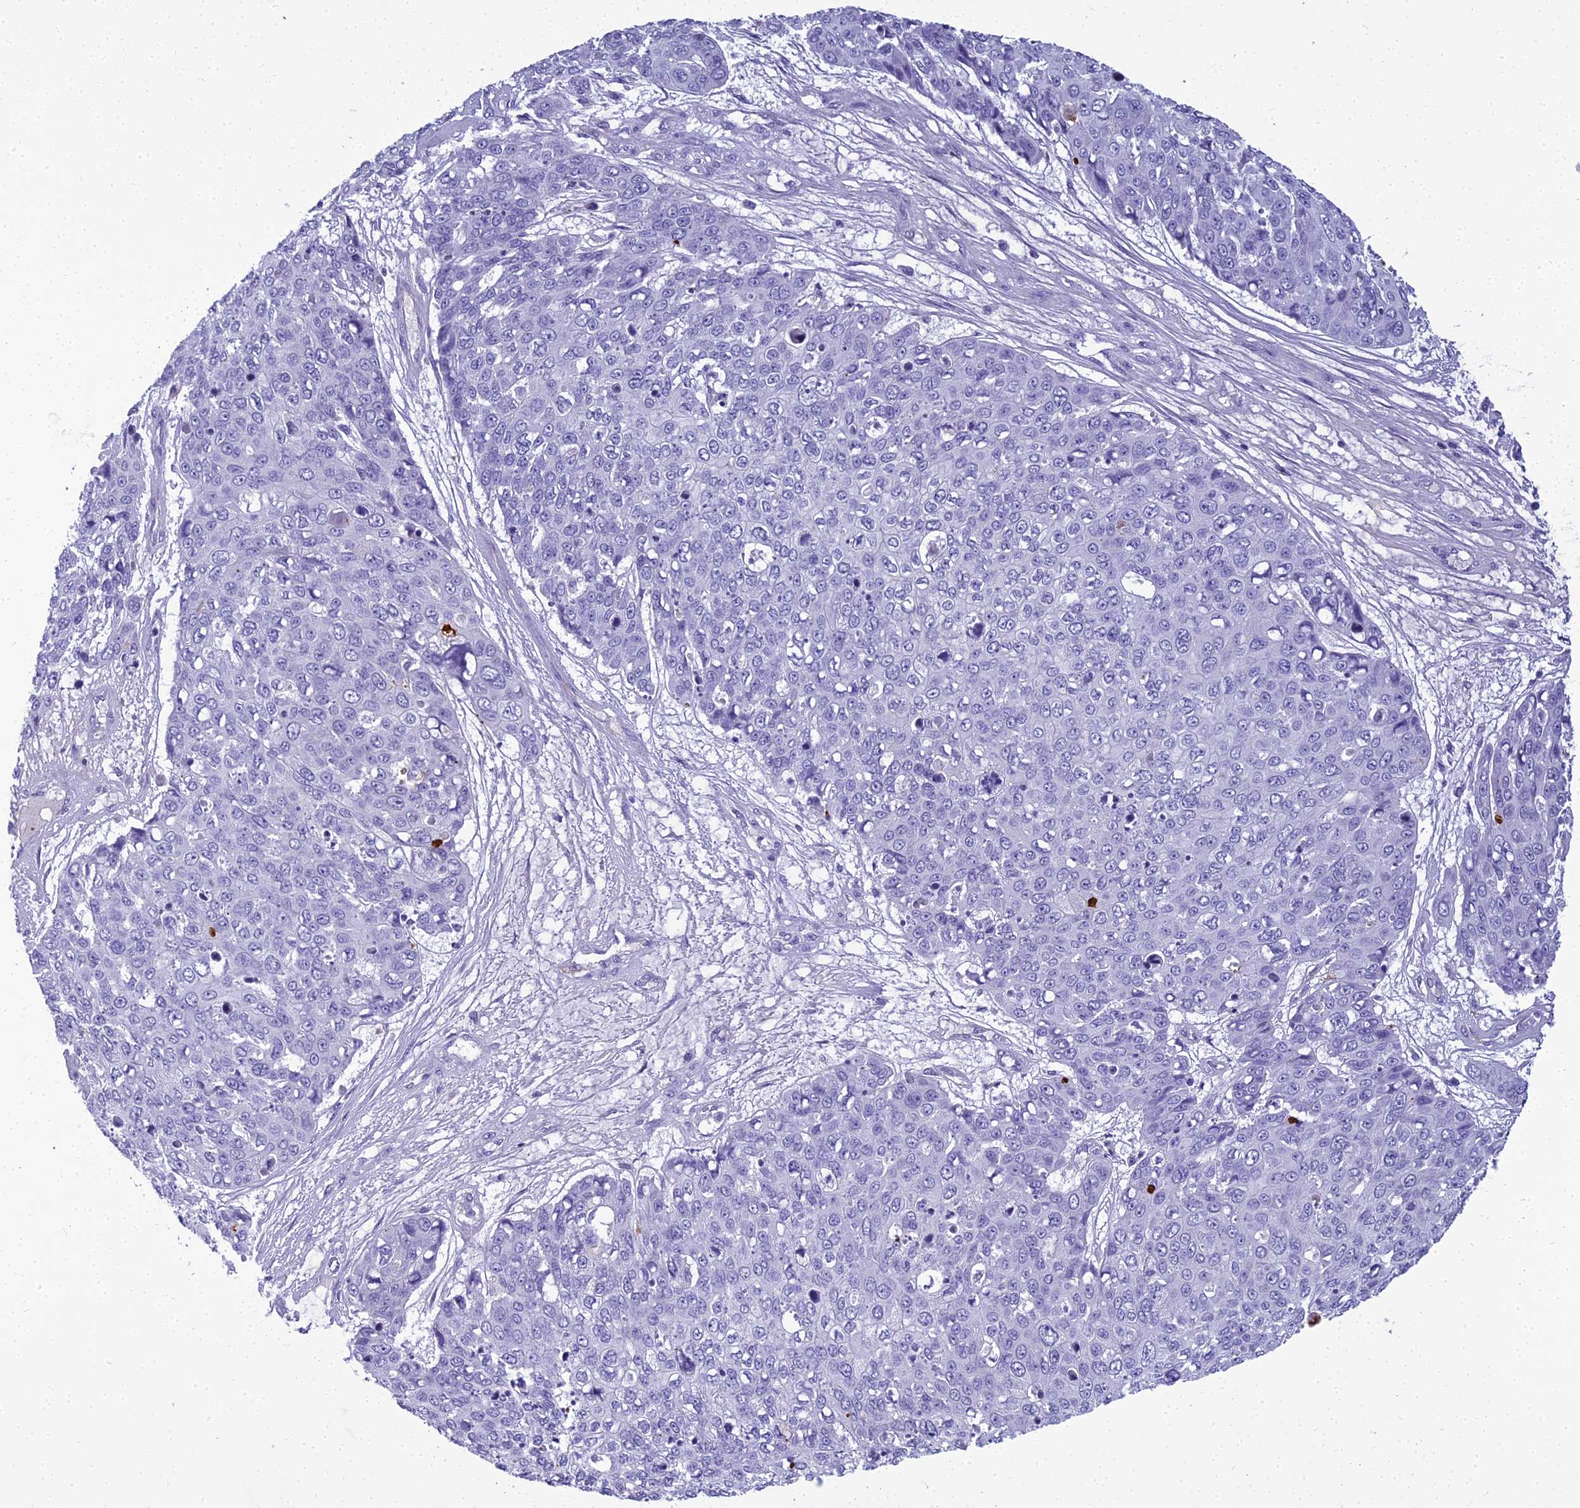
{"staining": {"intensity": "negative", "quantity": "none", "location": "none"}, "tissue": "skin cancer", "cell_type": "Tumor cells", "image_type": "cancer", "snomed": [{"axis": "morphology", "description": "Squamous cell carcinoma, NOS"}, {"axis": "topography", "description": "Skin"}], "caption": "The image demonstrates no staining of tumor cells in skin cancer (squamous cell carcinoma).", "gene": "NINJ1", "patient": {"sex": "male", "age": 71}}